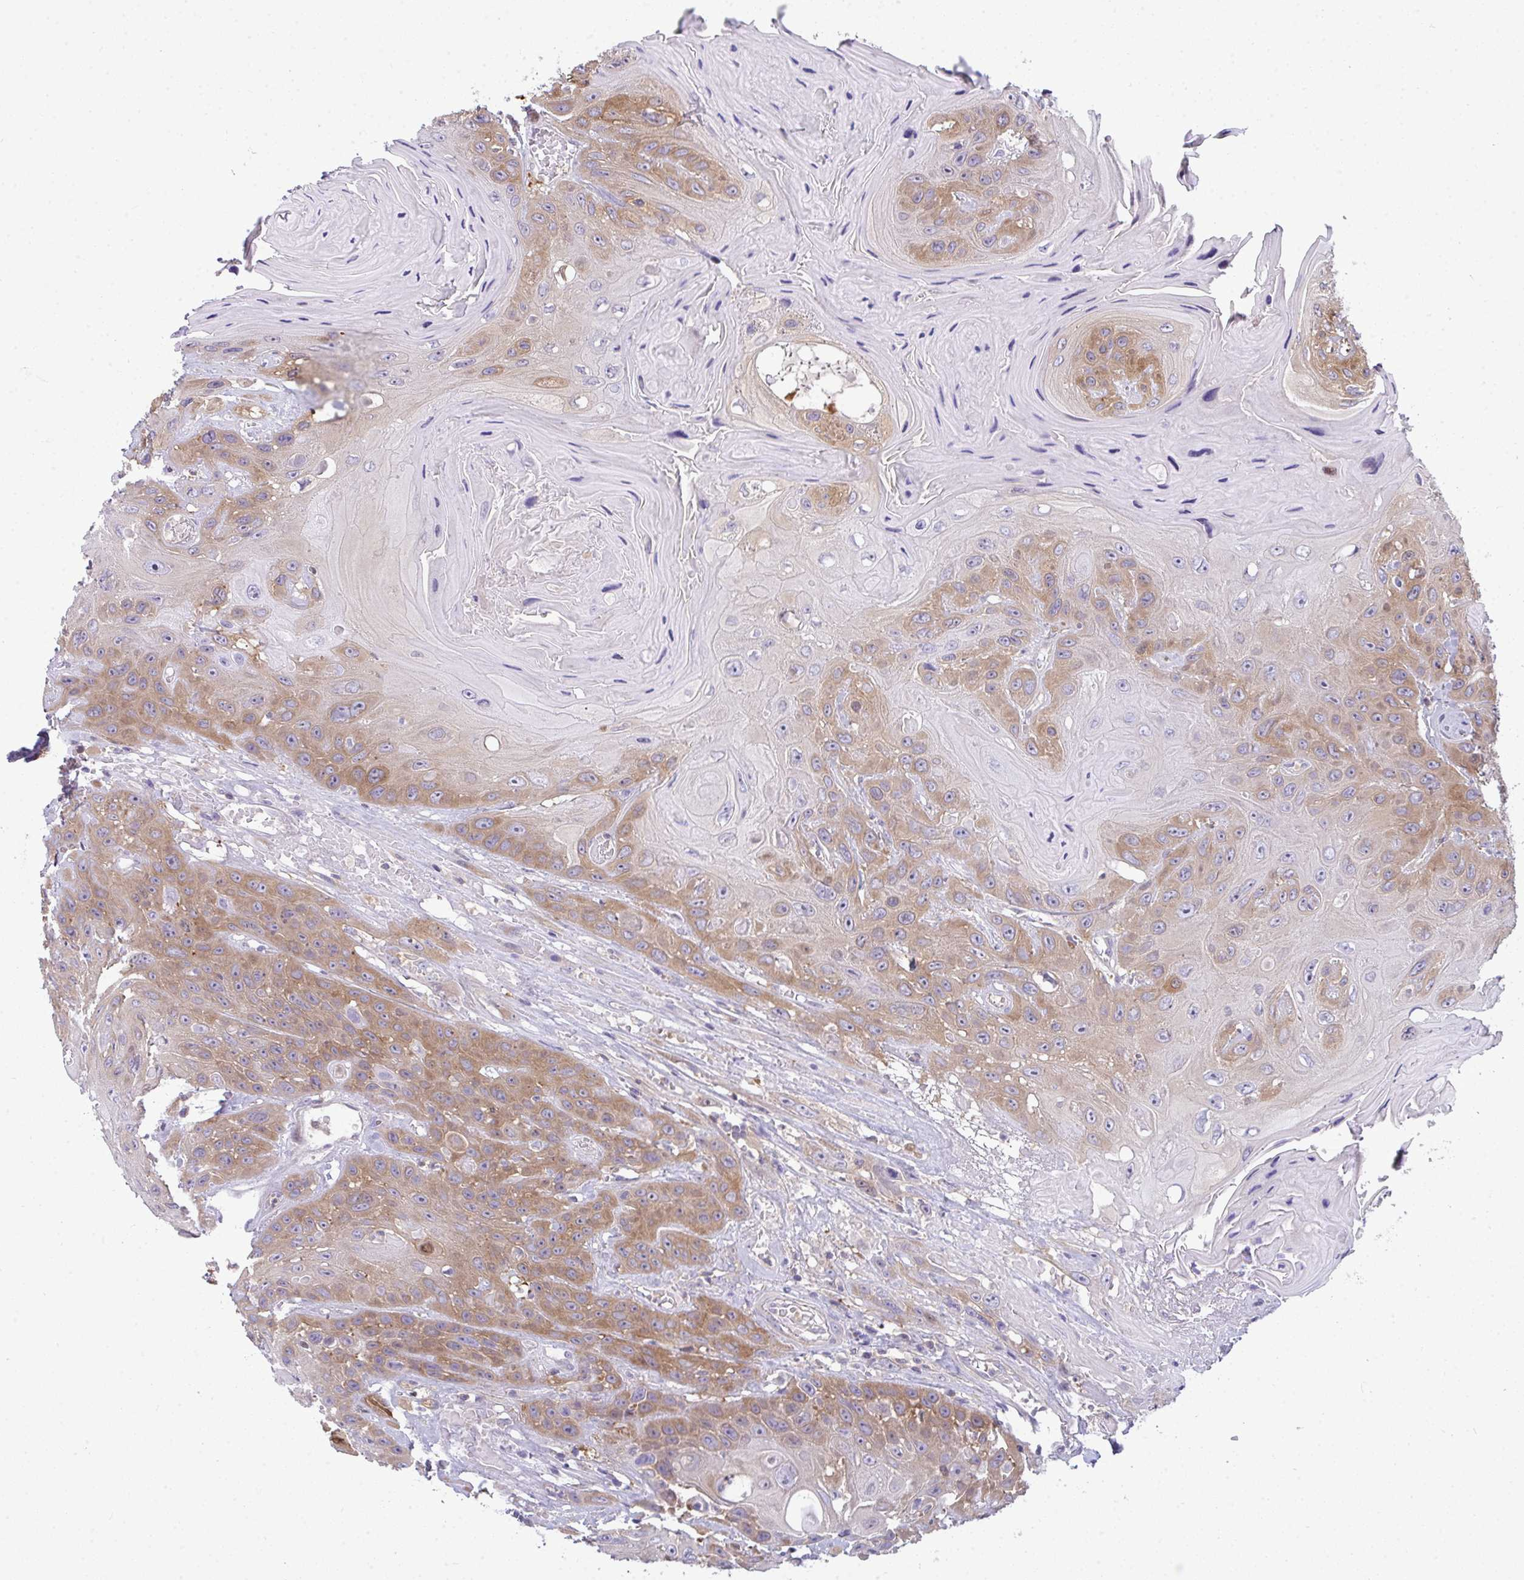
{"staining": {"intensity": "moderate", "quantity": "25%-75%", "location": "cytoplasmic/membranous"}, "tissue": "head and neck cancer", "cell_type": "Tumor cells", "image_type": "cancer", "snomed": [{"axis": "morphology", "description": "Squamous cell carcinoma, NOS"}, {"axis": "topography", "description": "Head-Neck"}], "caption": "The immunohistochemical stain highlights moderate cytoplasmic/membranous expression in tumor cells of squamous cell carcinoma (head and neck) tissue. The staining was performed using DAB (3,3'-diaminobenzidine) to visualize the protein expression in brown, while the nuclei were stained in blue with hematoxylin (Magnification: 20x).", "gene": "SLC30A6", "patient": {"sex": "female", "age": 59}}